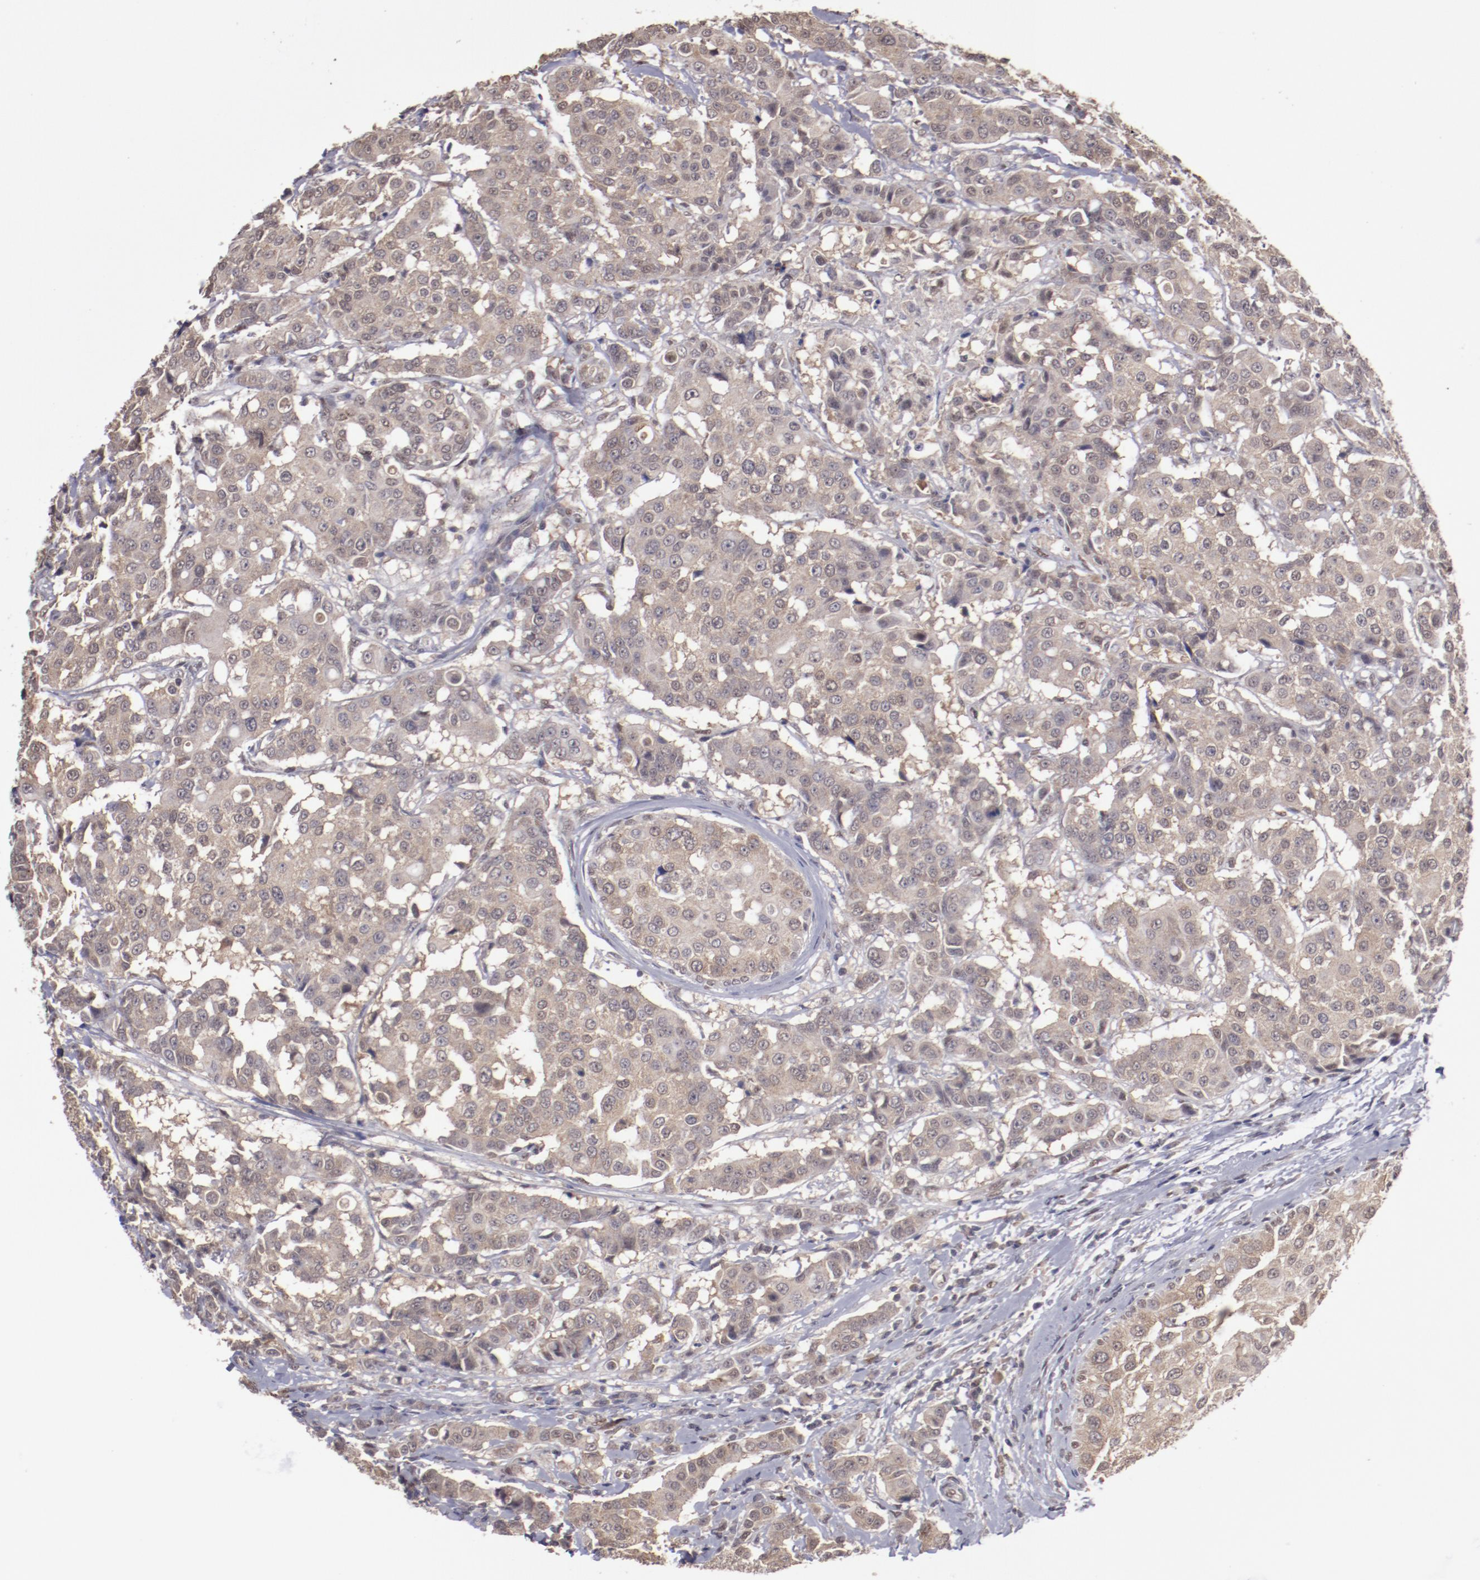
{"staining": {"intensity": "weak", "quantity": ">75%", "location": "cytoplasmic/membranous"}, "tissue": "breast cancer", "cell_type": "Tumor cells", "image_type": "cancer", "snomed": [{"axis": "morphology", "description": "Duct carcinoma"}, {"axis": "topography", "description": "Breast"}], "caption": "Protein positivity by immunohistochemistry (IHC) reveals weak cytoplasmic/membranous expression in about >75% of tumor cells in breast cancer (intraductal carcinoma). (Brightfield microscopy of DAB IHC at high magnification).", "gene": "ARNT", "patient": {"sex": "female", "age": 27}}